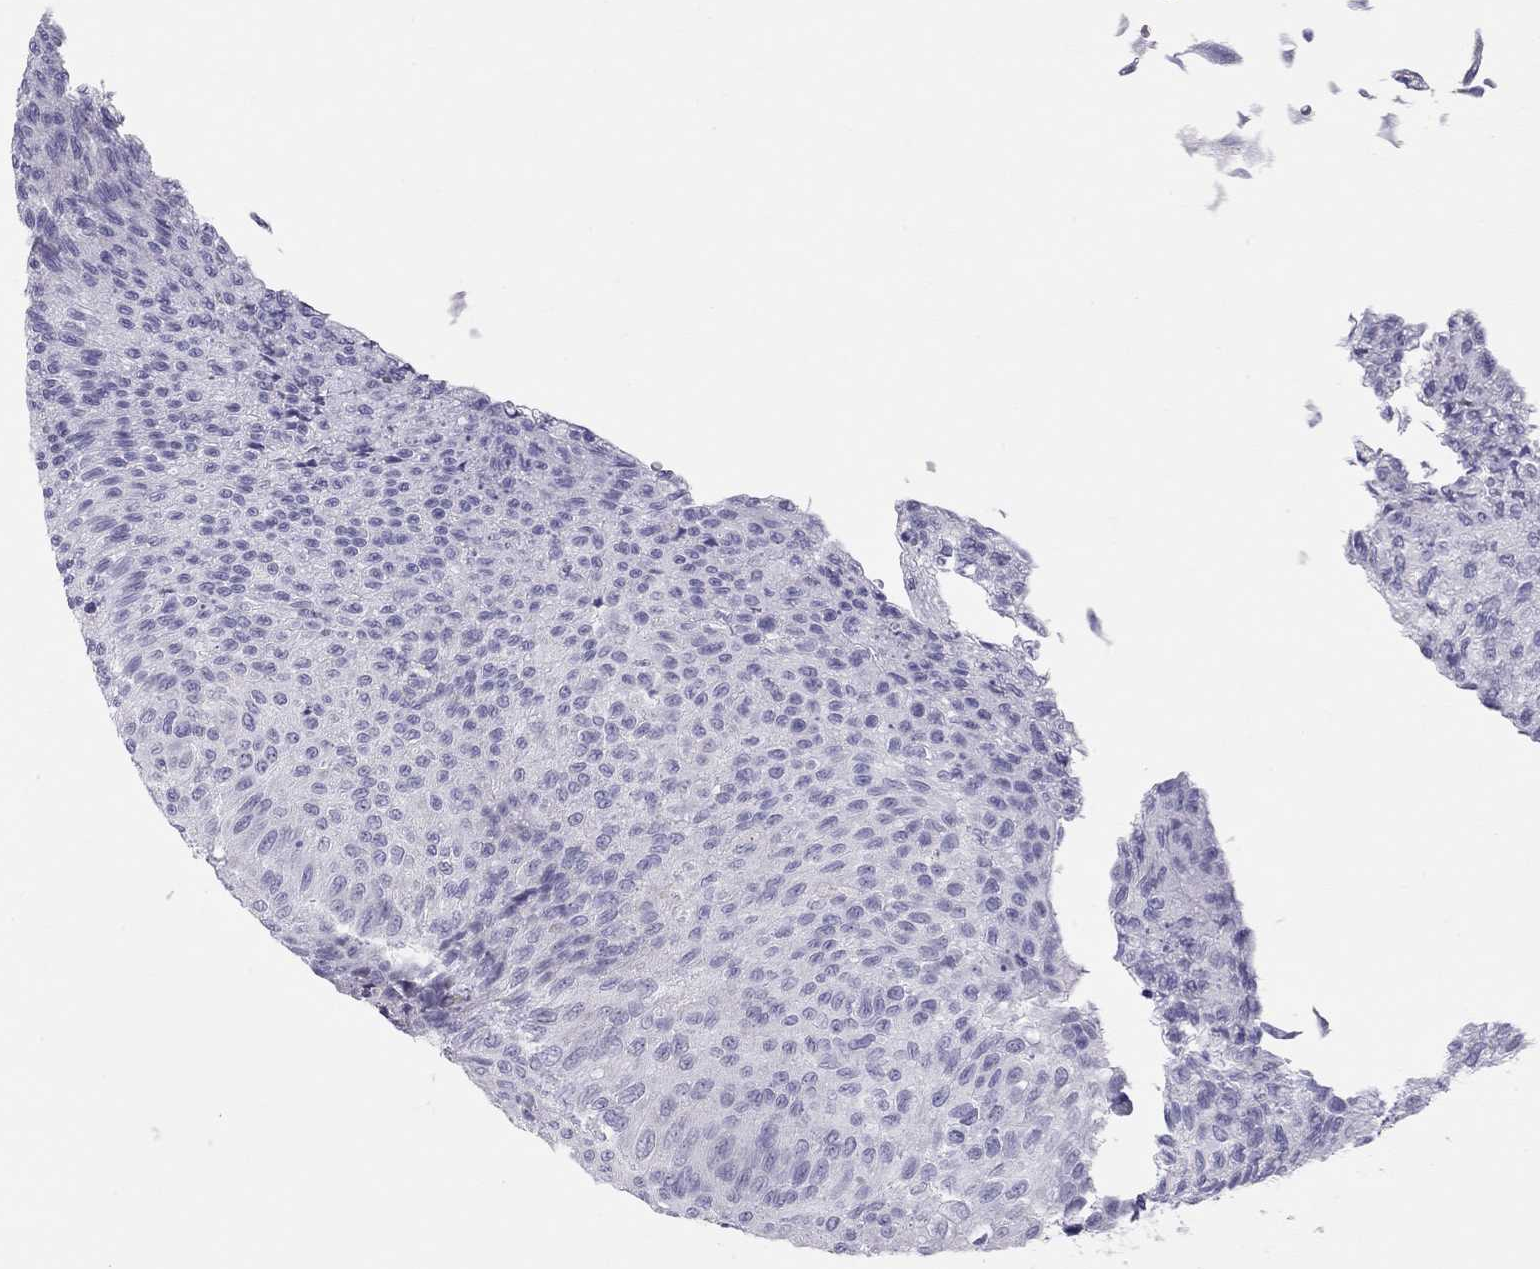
{"staining": {"intensity": "negative", "quantity": "none", "location": "none"}, "tissue": "urothelial cancer", "cell_type": "Tumor cells", "image_type": "cancer", "snomed": [{"axis": "morphology", "description": "Urothelial carcinoma, Low grade"}, {"axis": "topography", "description": "Ureter, NOS"}, {"axis": "topography", "description": "Urinary bladder"}], "caption": "A photomicrograph of urothelial cancer stained for a protein shows no brown staining in tumor cells.", "gene": "TRPM3", "patient": {"sex": "male", "age": 78}}